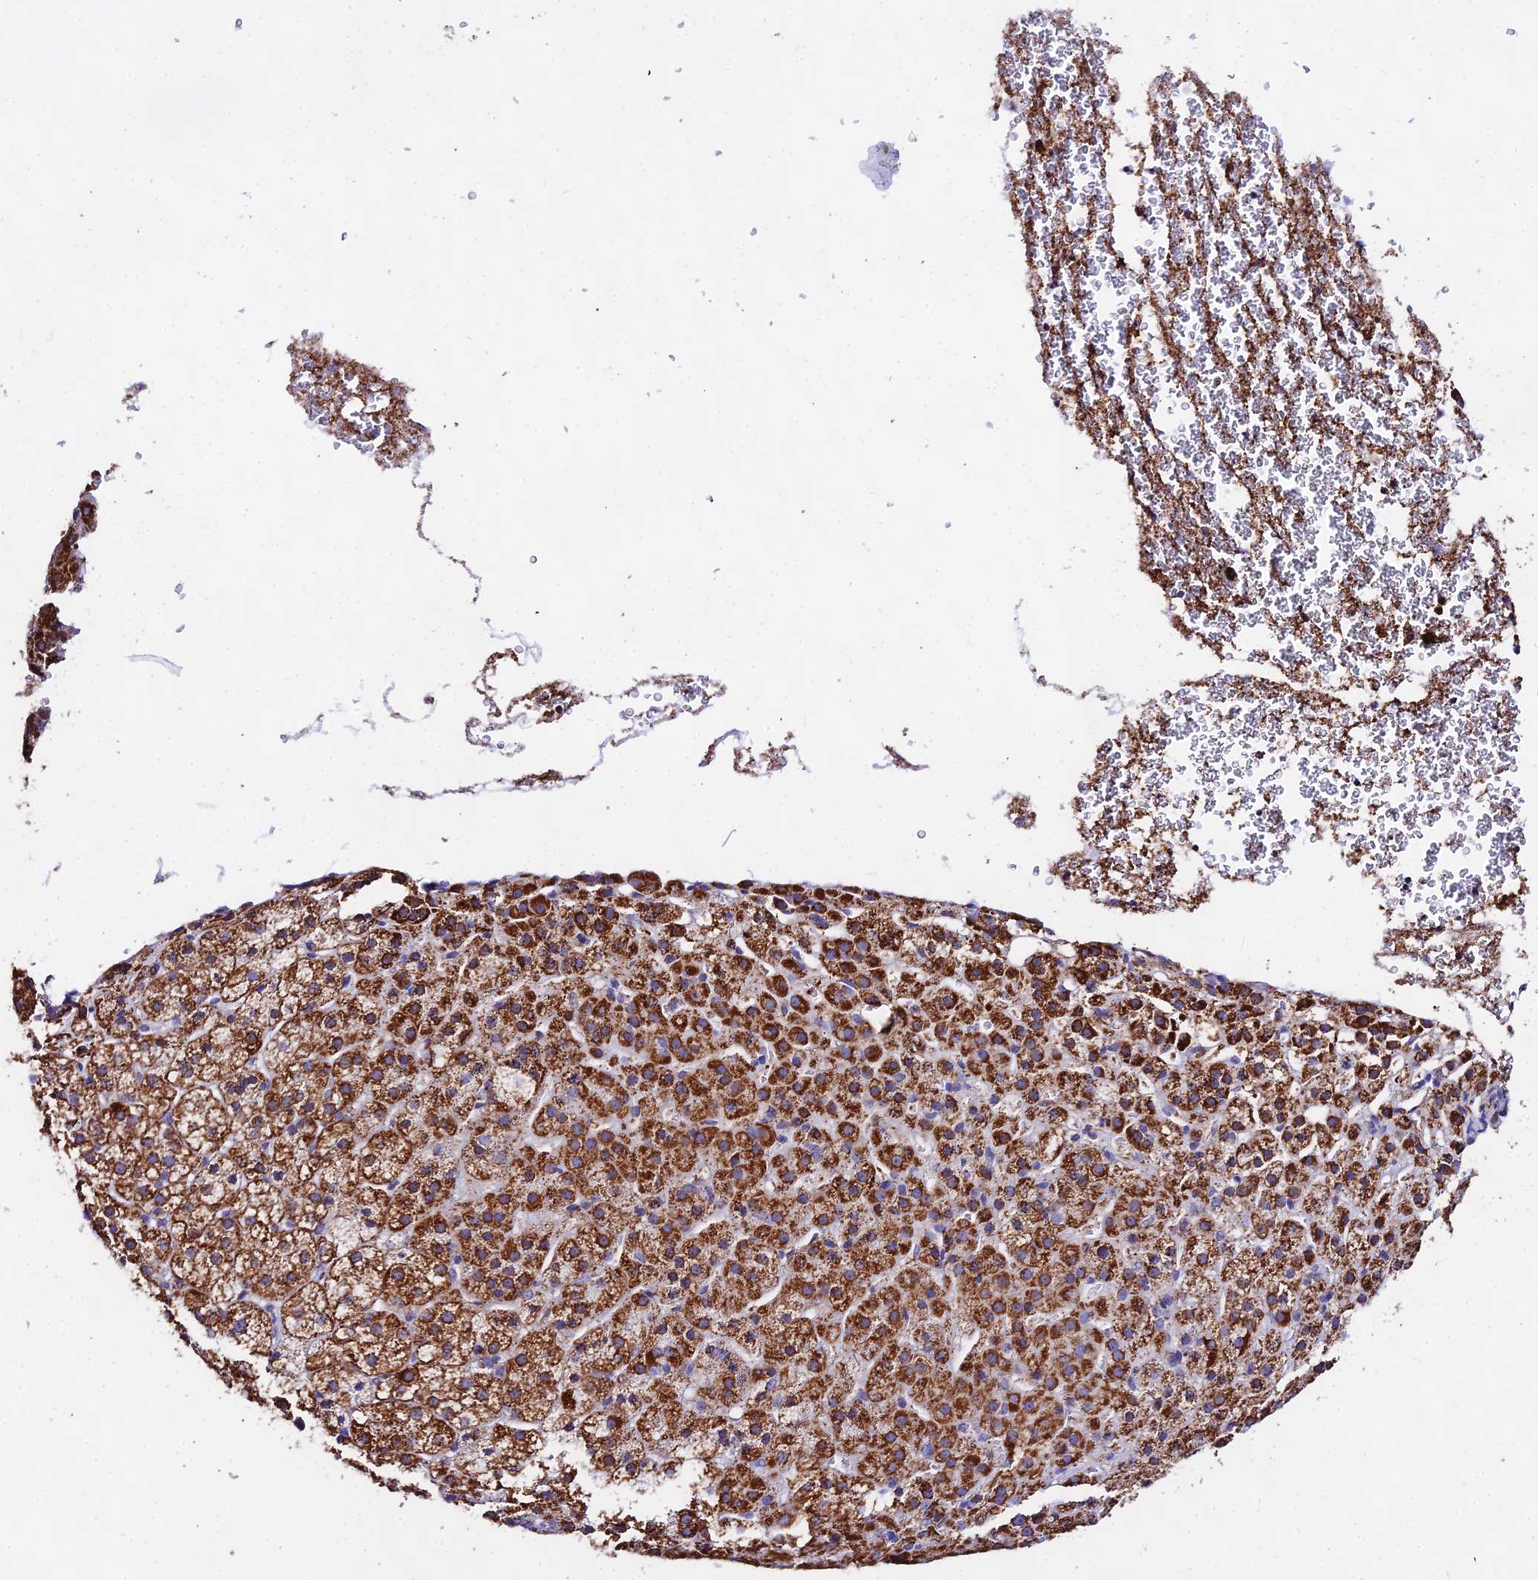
{"staining": {"intensity": "strong", "quantity": ">75%", "location": "cytoplasmic/membranous"}, "tissue": "adrenal gland", "cell_type": "Glandular cells", "image_type": "normal", "snomed": [{"axis": "morphology", "description": "Normal tissue, NOS"}, {"axis": "topography", "description": "Adrenal gland"}], "caption": "Adrenal gland stained with a protein marker reveals strong staining in glandular cells.", "gene": "ATP5PD", "patient": {"sex": "female", "age": 57}}